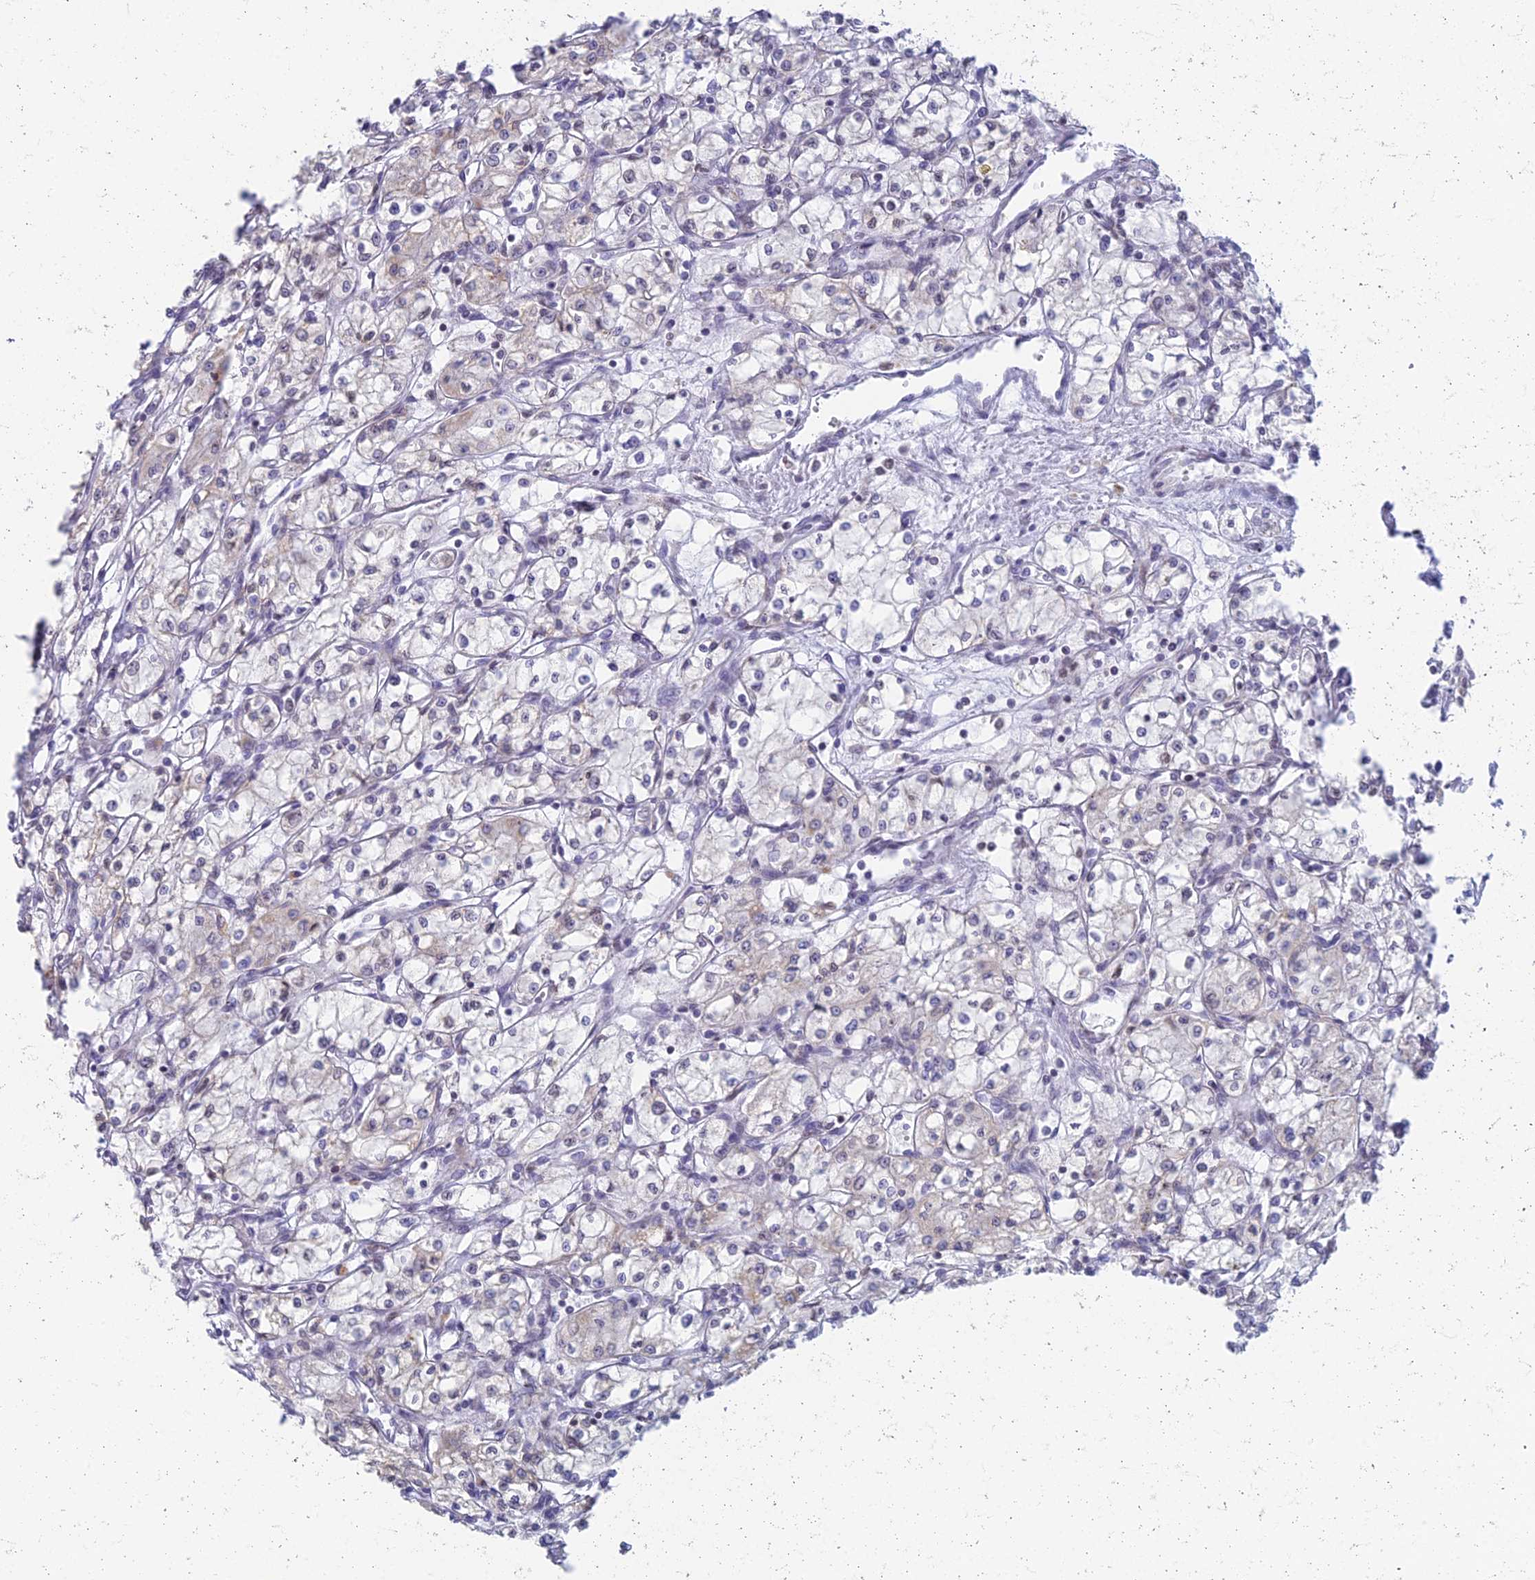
{"staining": {"intensity": "negative", "quantity": "none", "location": "none"}, "tissue": "renal cancer", "cell_type": "Tumor cells", "image_type": "cancer", "snomed": [{"axis": "morphology", "description": "Adenocarcinoma, NOS"}, {"axis": "topography", "description": "Kidney"}], "caption": "High magnification brightfield microscopy of renal cancer stained with DAB (brown) and counterstained with hematoxylin (blue): tumor cells show no significant staining. Brightfield microscopy of immunohistochemistry (IHC) stained with DAB (brown) and hematoxylin (blue), captured at high magnification.", "gene": "REXO5", "patient": {"sex": "male", "age": 59}}